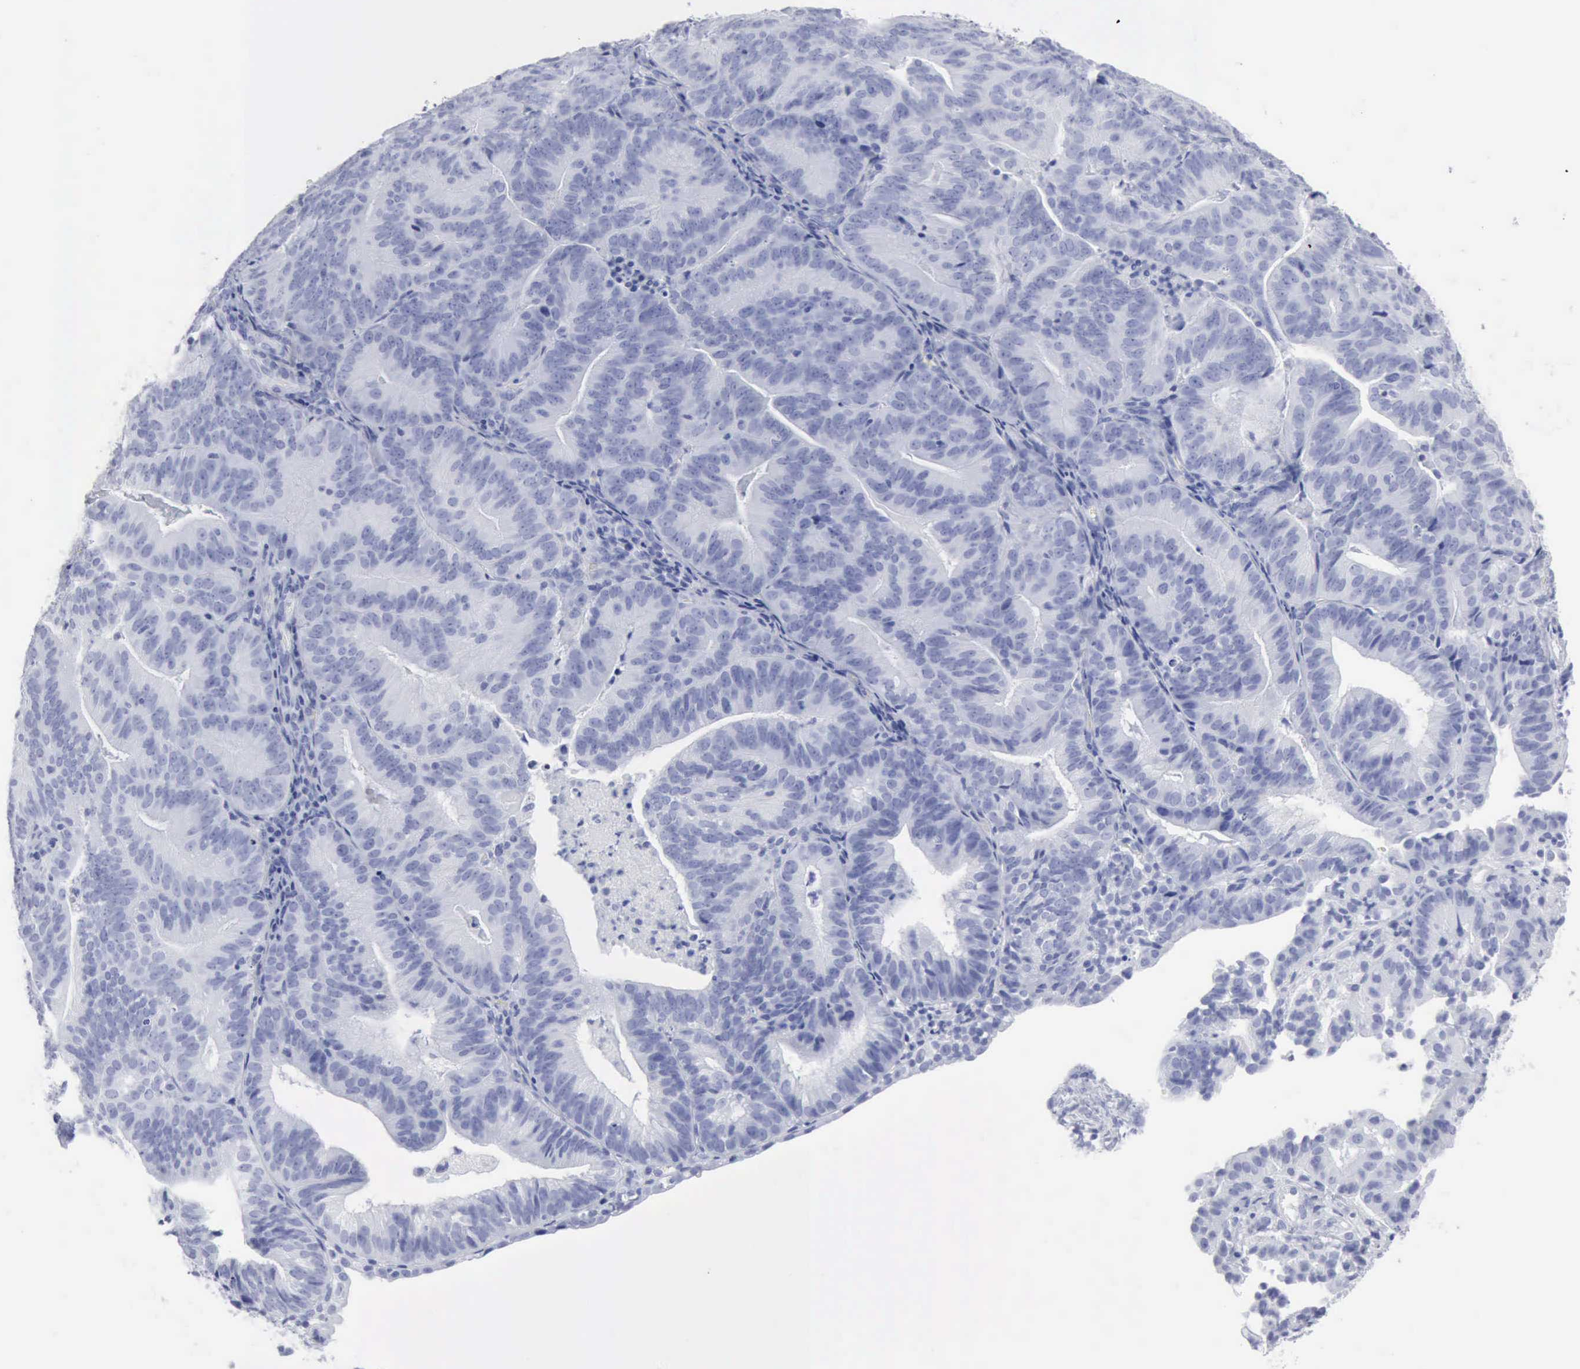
{"staining": {"intensity": "negative", "quantity": "none", "location": "none"}, "tissue": "cervical cancer", "cell_type": "Tumor cells", "image_type": "cancer", "snomed": [{"axis": "morphology", "description": "Adenocarcinoma, NOS"}, {"axis": "topography", "description": "Cervix"}], "caption": "Photomicrograph shows no significant protein positivity in tumor cells of cervical adenocarcinoma.", "gene": "CMA1", "patient": {"sex": "female", "age": 60}}